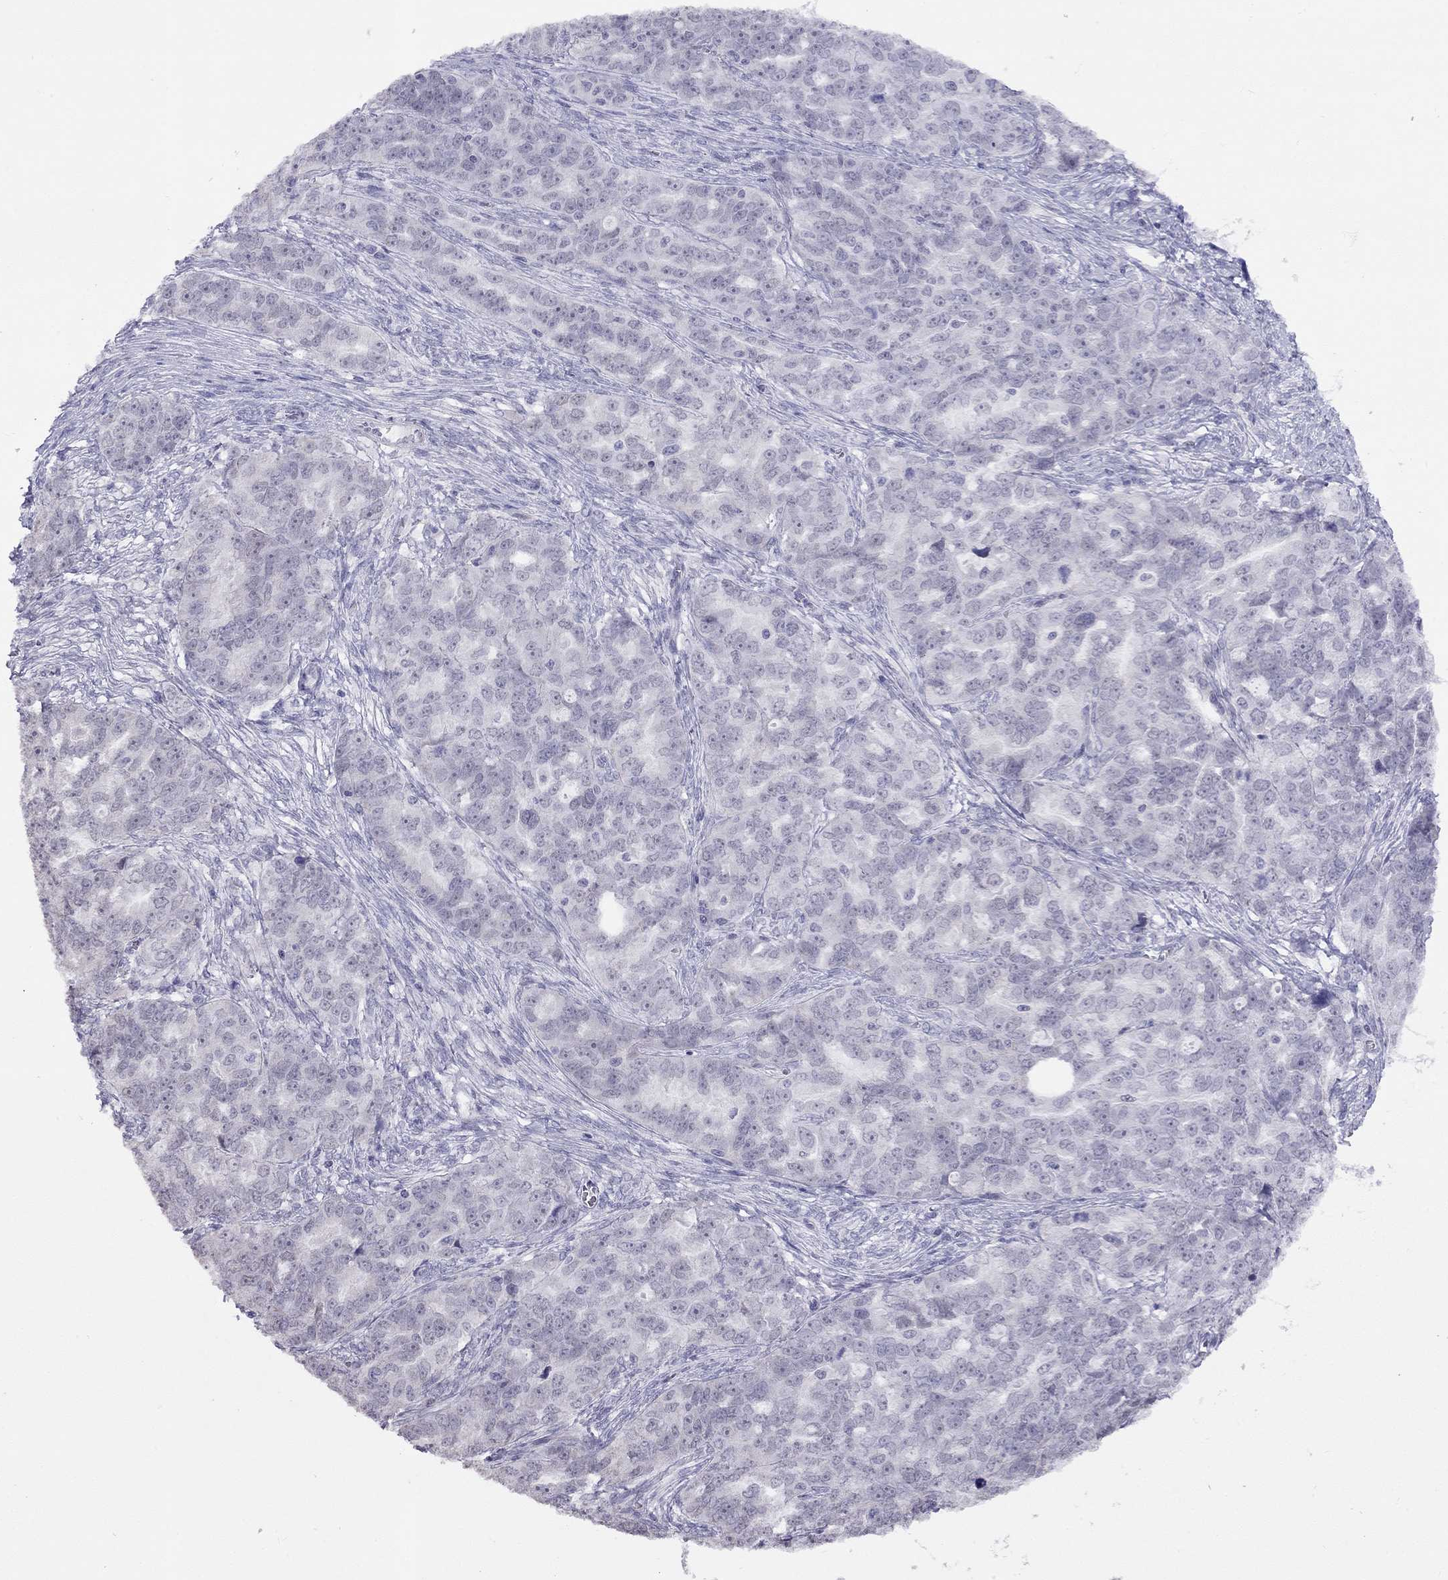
{"staining": {"intensity": "negative", "quantity": "none", "location": "none"}, "tissue": "ovarian cancer", "cell_type": "Tumor cells", "image_type": "cancer", "snomed": [{"axis": "morphology", "description": "Cystadenocarcinoma, serous, NOS"}, {"axis": "topography", "description": "Ovary"}], "caption": "A high-resolution histopathology image shows immunohistochemistry staining of ovarian serous cystadenocarcinoma, which demonstrates no significant staining in tumor cells.", "gene": "HES5", "patient": {"sex": "female", "age": 51}}